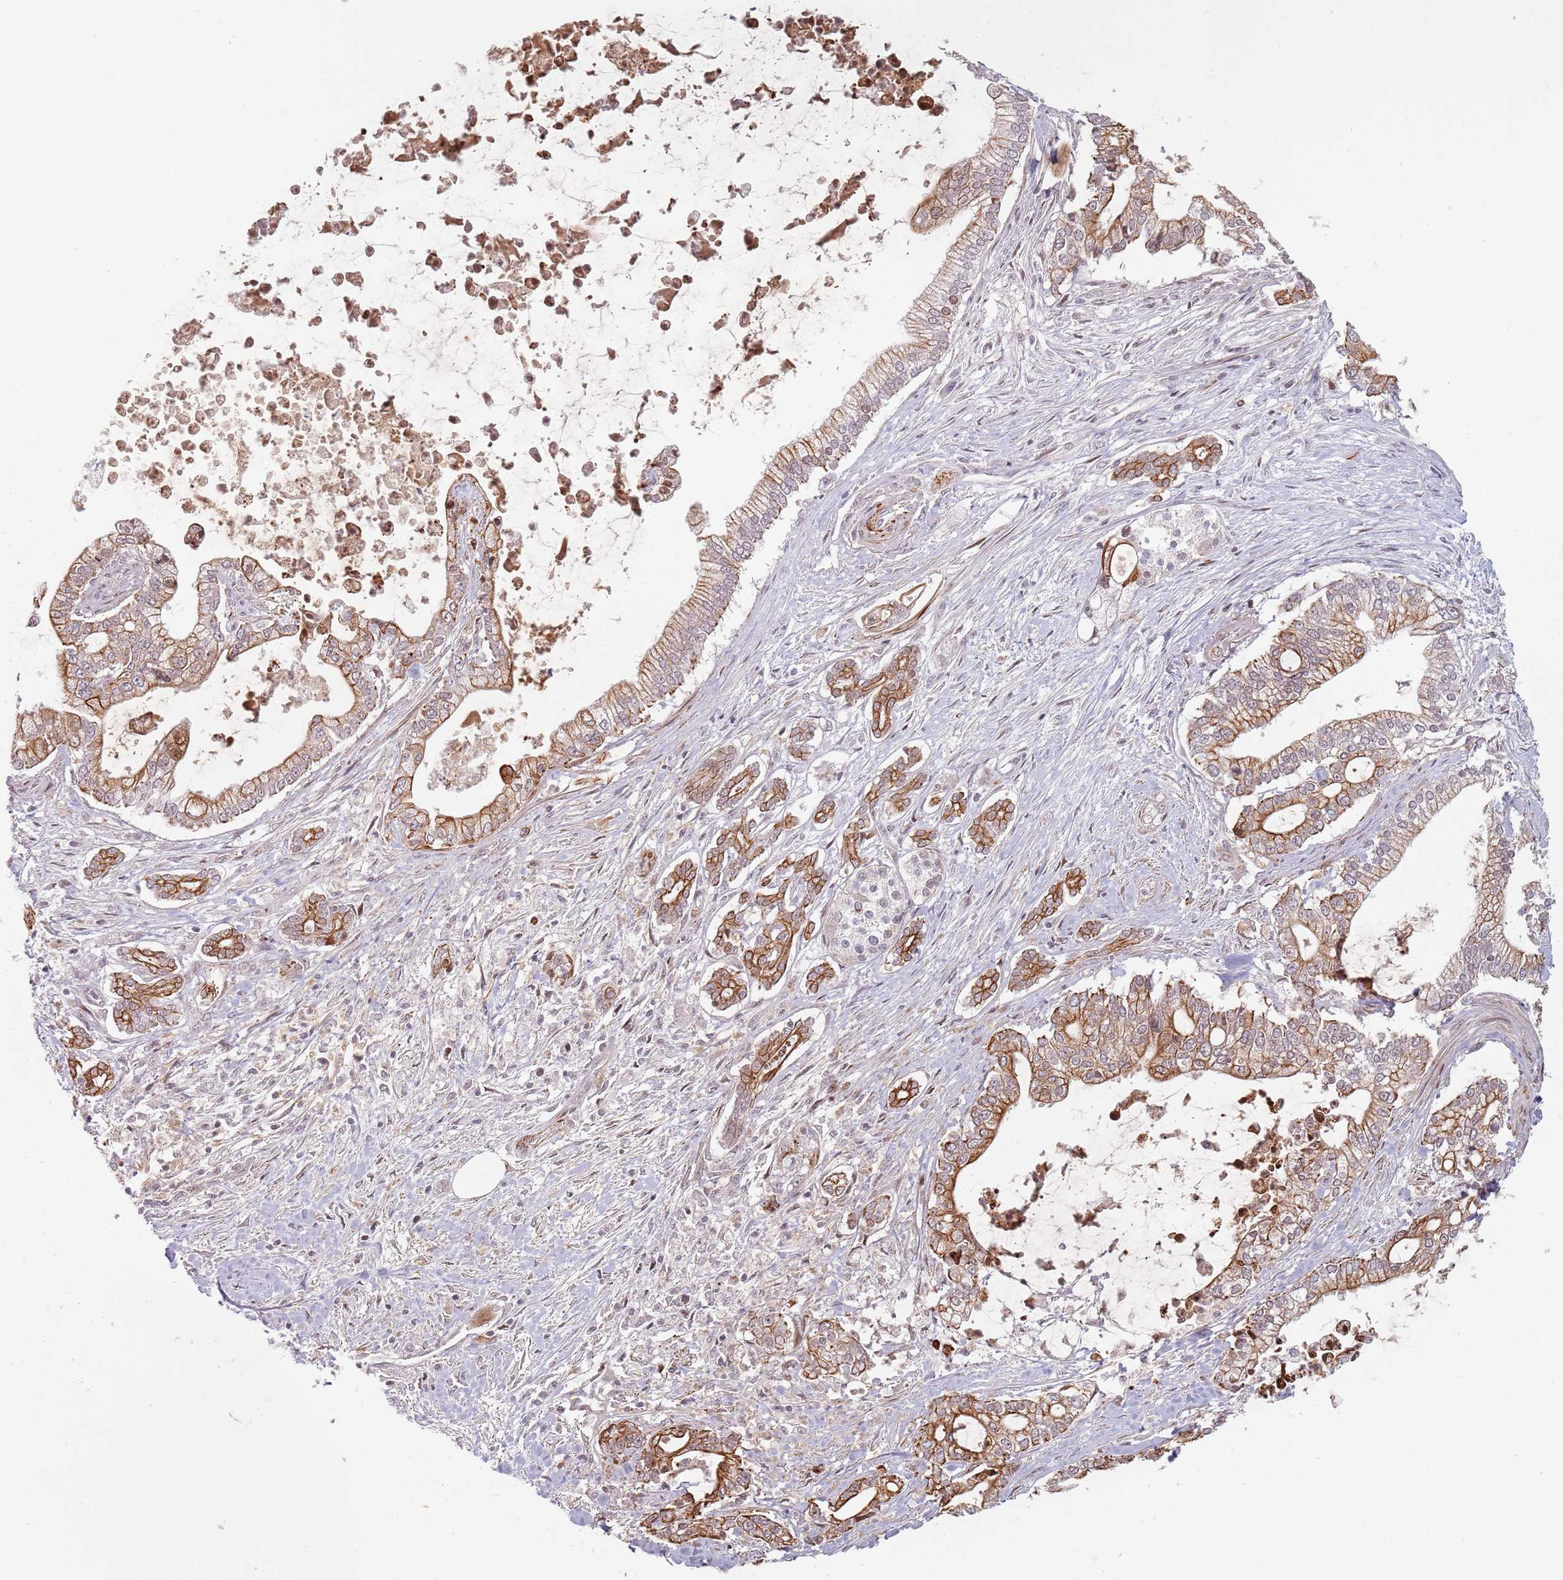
{"staining": {"intensity": "moderate", "quantity": "25%-75%", "location": "cytoplasmic/membranous"}, "tissue": "pancreatic cancer", "cell_type": "Tumor cells", "image_type": "cancer", "snomed": [{"axis": "morphology", "description": "Adenocarcinoma, NOS"}, {"axis": "topography", "description": "Pancreas"}], "caption": "This image exhibits pancreatic cancer (adenocarcinoma) stained with immunohistochemistry to label a protein in brown. The cytoplasmic/membranous of tumor cells show moderate positivity for the protein. Nuclei are counter-stained blue.", "gene": "RPS6KA2", "patient": {"sex": "male", "age": 69}}